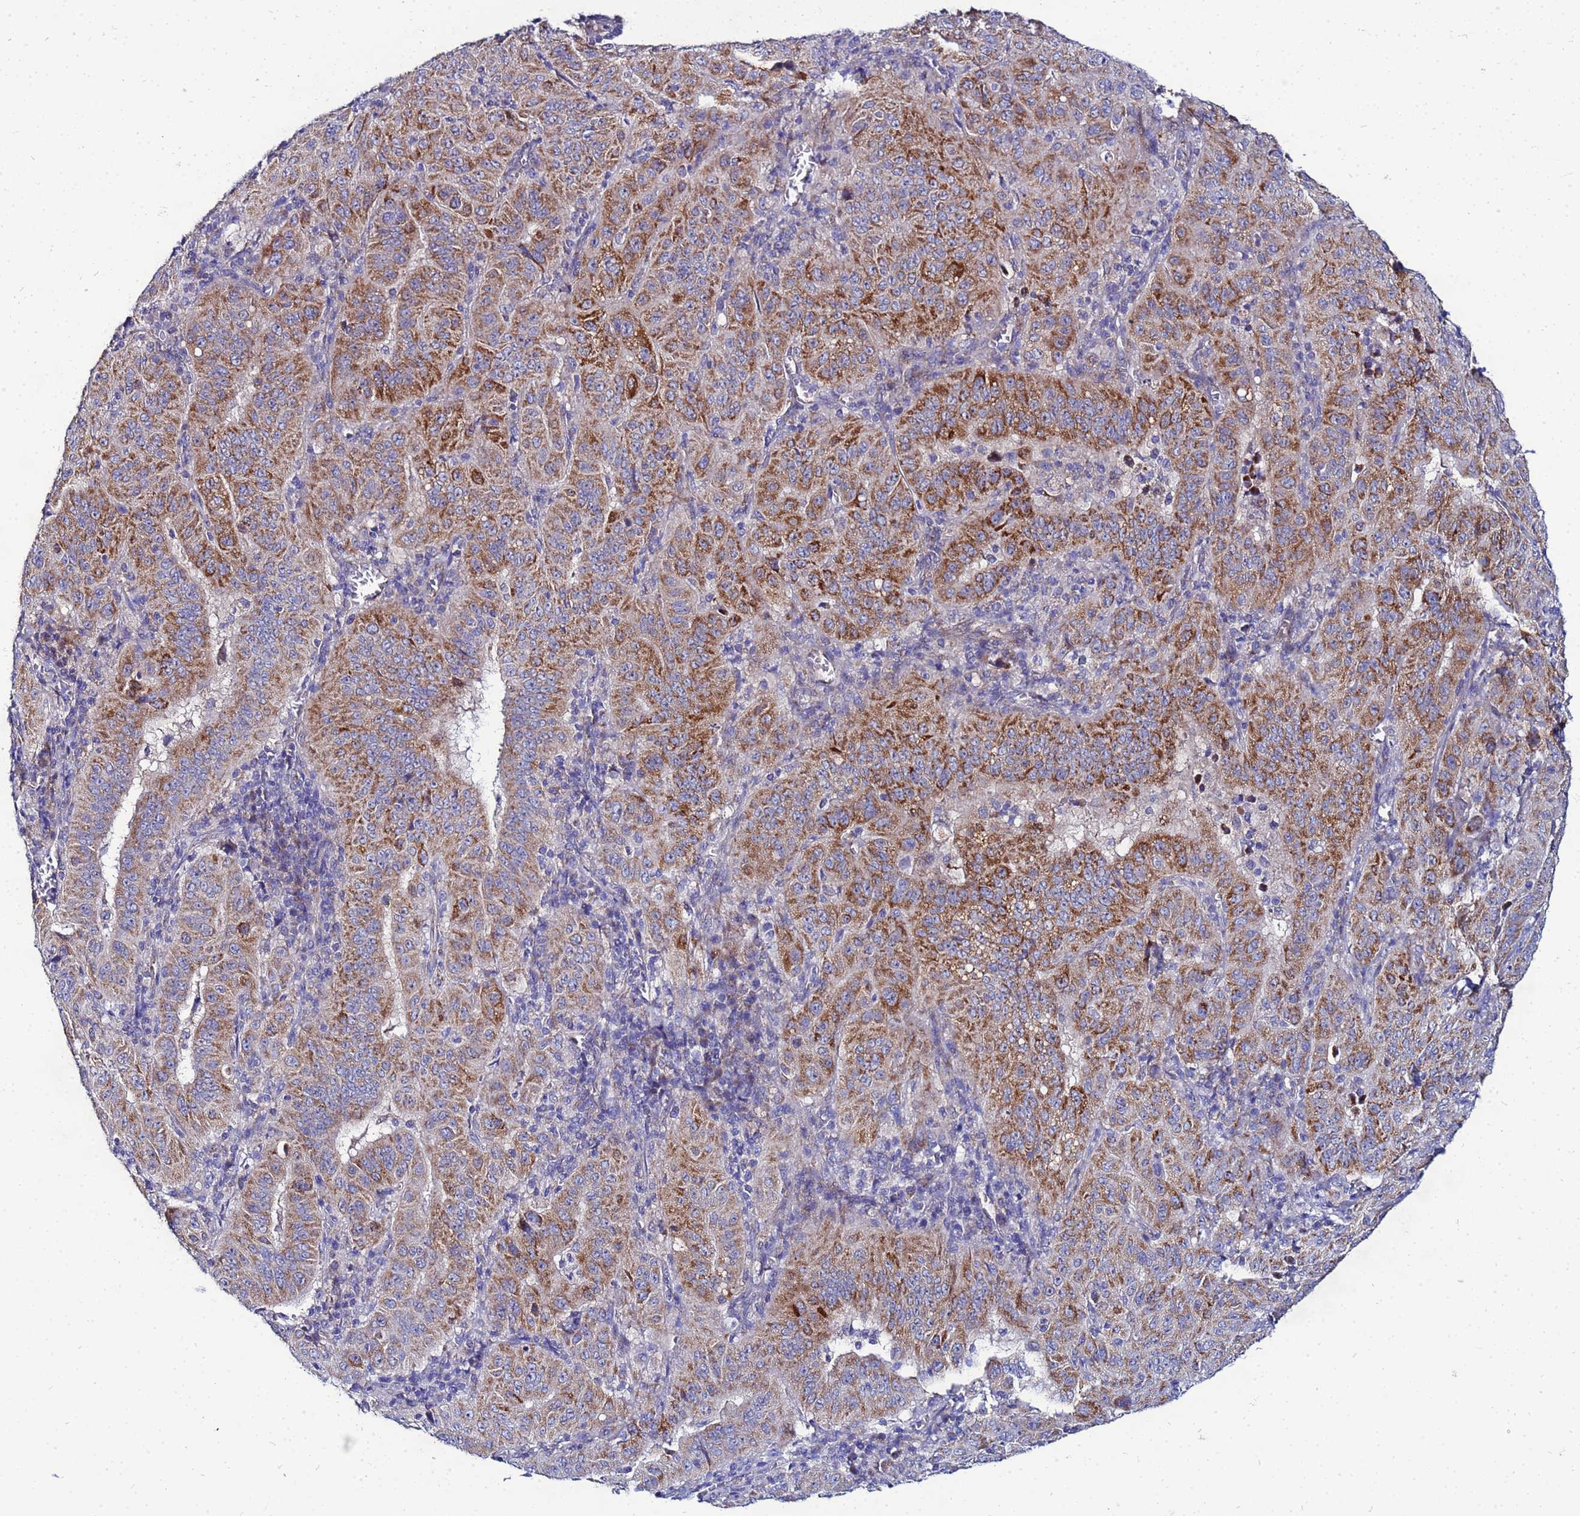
{"staining": {"intensity": "strong", "quantity": "25%-75%", "location": "cytoplasmic/membranous"}, "tissue": "pancreatic cancer", "cell_type": "Tumor cells", "image_type": "cancer", "snomed": [{"axis": "morphology", "description": "Adenocarcinoma, NOS"}, {"axis": "topography", "description": "Pancreas"}], "caption": "This photomicrograph exhibits adenocarcinoma (pancreatic) stained with immunohistochemistry (IHC) to label a protein in brown. The cytoplasmic/membranous of tumor cells show strong positivity for the protein. Nuclei are counter-stained blue.", "gene": "FAHD2A", "patient": {"sex": "male", "age": 63}}